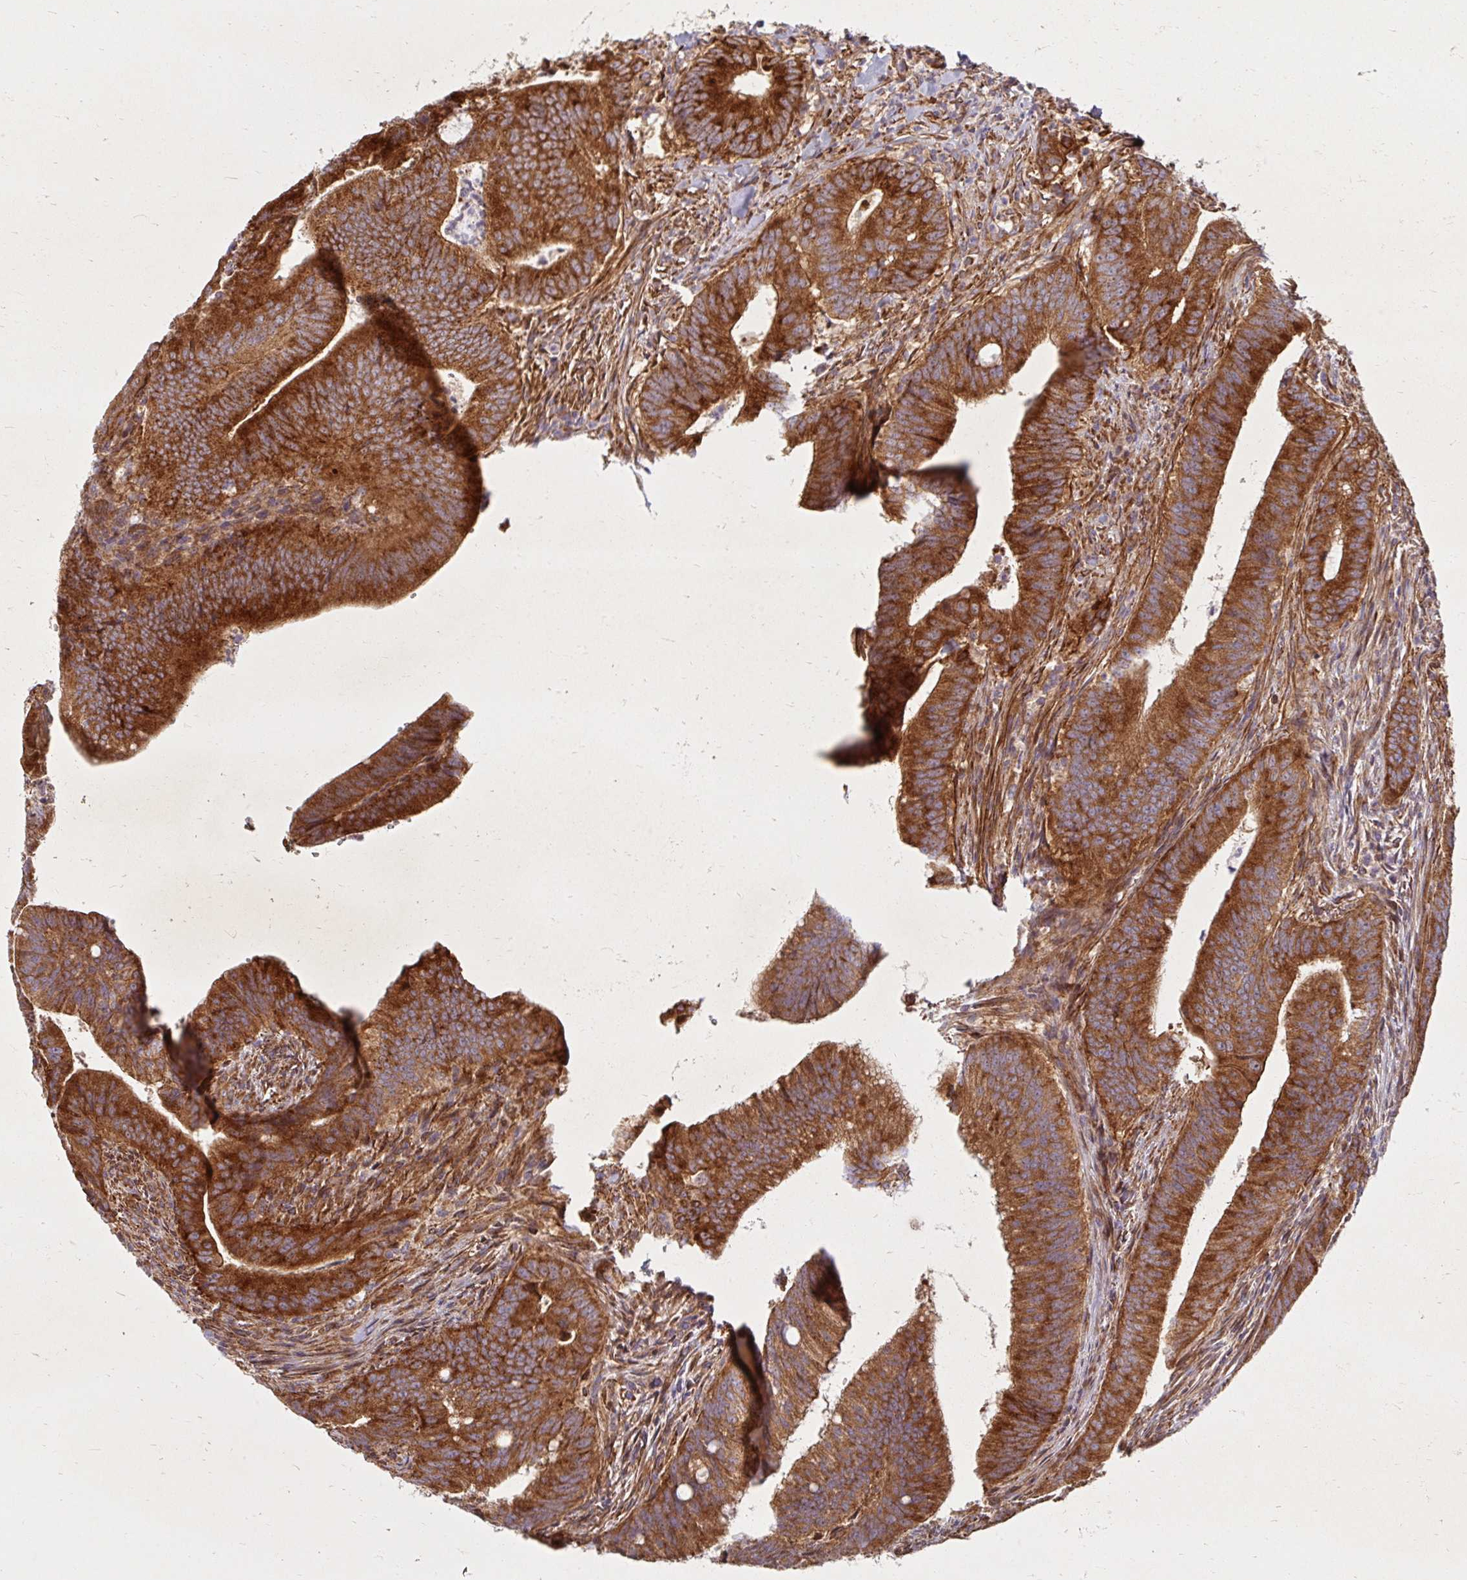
{"staining": {"intensity": "strong", "quantity": ">75%", "location": "cytoplasmic/membranous"}, "tissue": "colorectal cancer", "cell_type": "Tumor cells", "image_type": "cancer", "snomed": [{"axis": "morphology", "description": "Adenocarcinoma, NOS"}, {"axis": "topography", "description": "Colon"}], "caption": "Protein expression analysis of human colorectal cancer (adenocarcinoma) reveals strong cytoplasmic/membranous expression in about >75% of tumor cells.", "gene": "BTF3", "patient": {"sex": "female", "age": 43}}